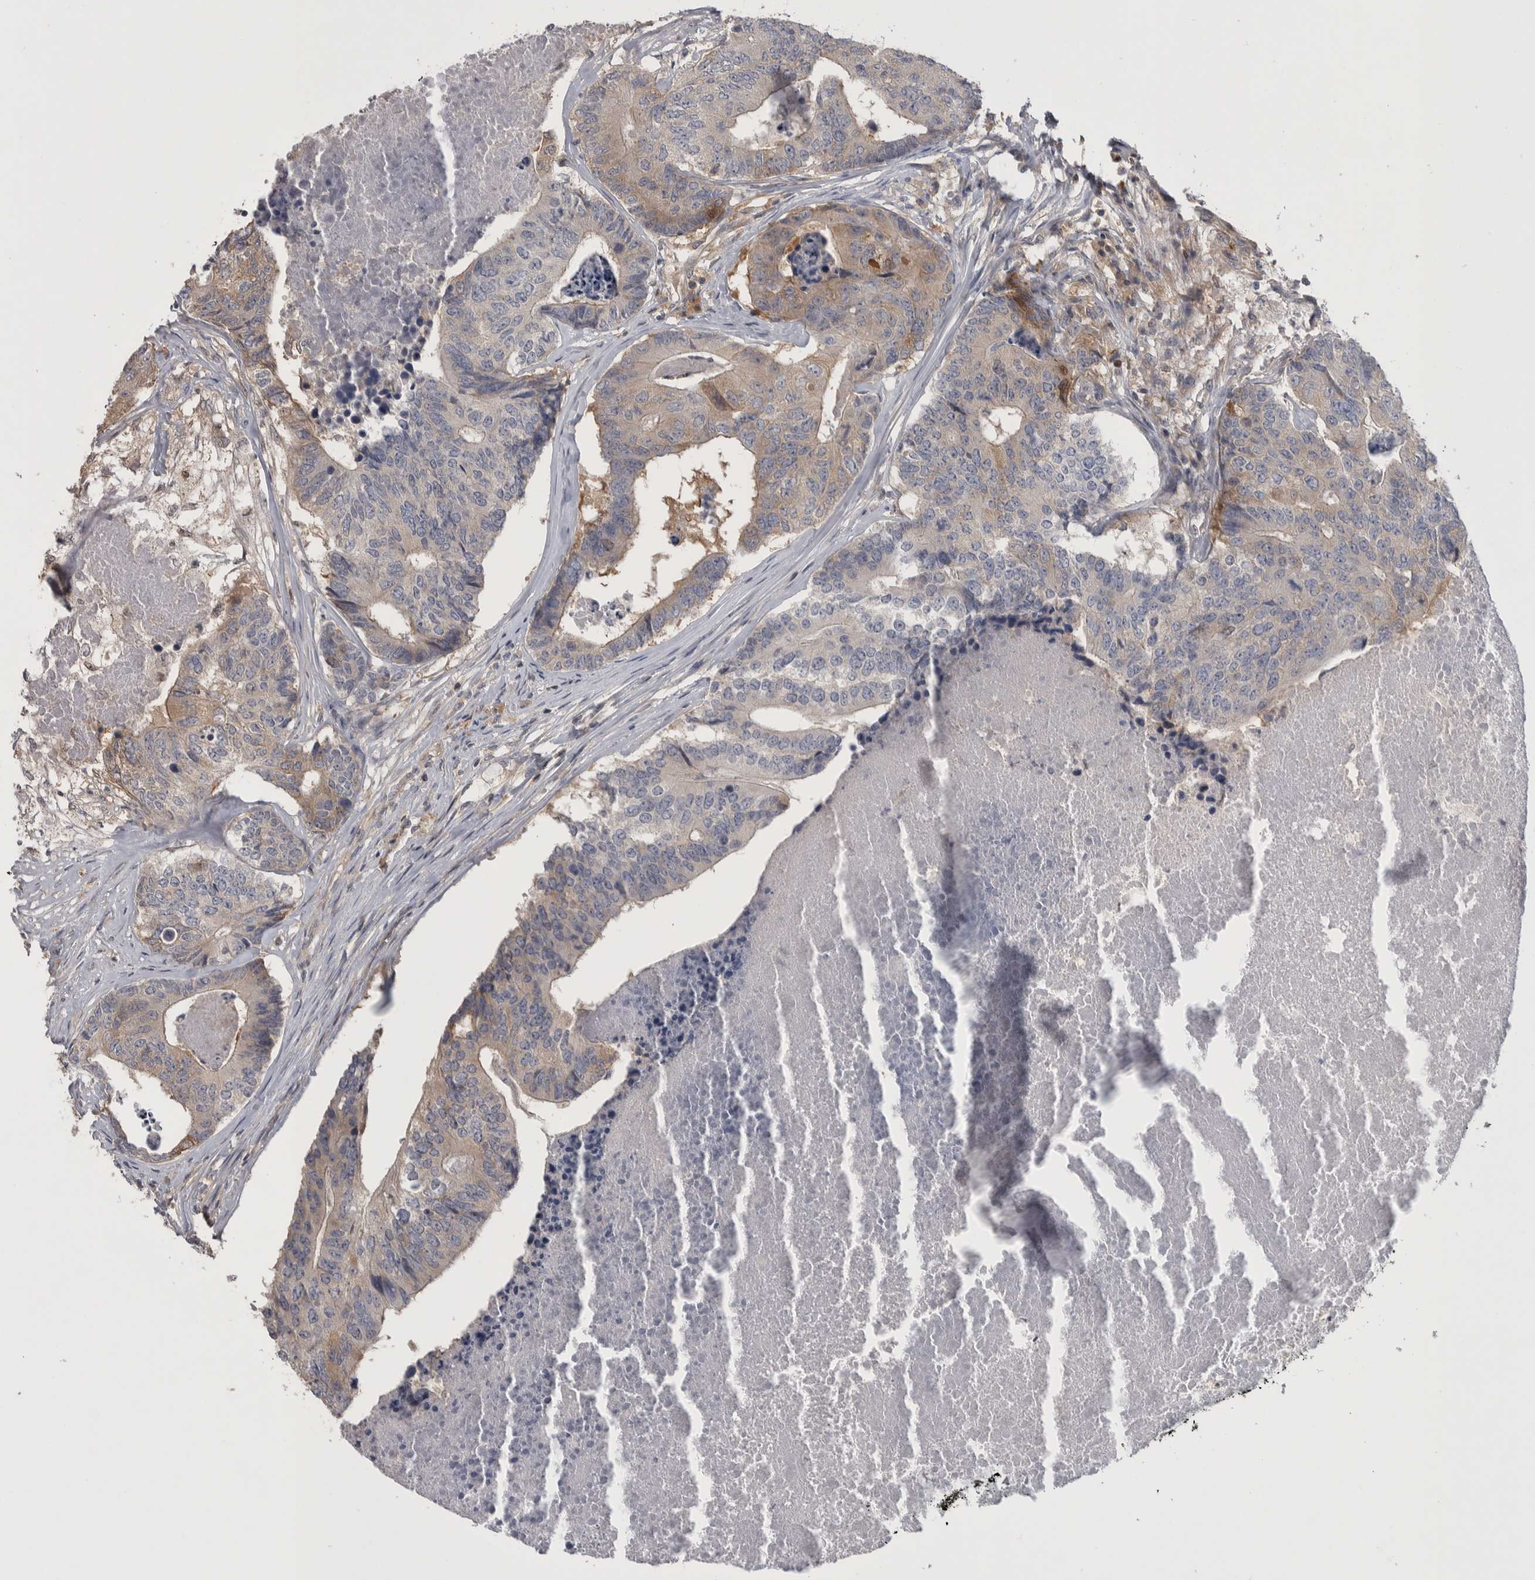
{"staining": {"intensity": "moderate", "quantity": "25%-75%", "location": "cytoplasmic/membranous"}, "tissue": "colorectal cancer", "cell_type": "Tumor cells", "image_type": "cancer", "snomed": [{"axis": "morphology", "description": "Adenocarcinoma, NOS"}, {"axis": "topography", "description": "Colon"}], "caption": "A brown stain labels moderate cytoplasmic/membranous expression of a protein in human colorectal cancer tumor cells. The protein of interest is stained brown, and the nuclei are stained in blue (DAB (3,3'-diaminobenzidine) IHC with brightfield microscopy, high magnification).", "gene": "NFKB2", "patient": {"sex": "female", "age": 67}}